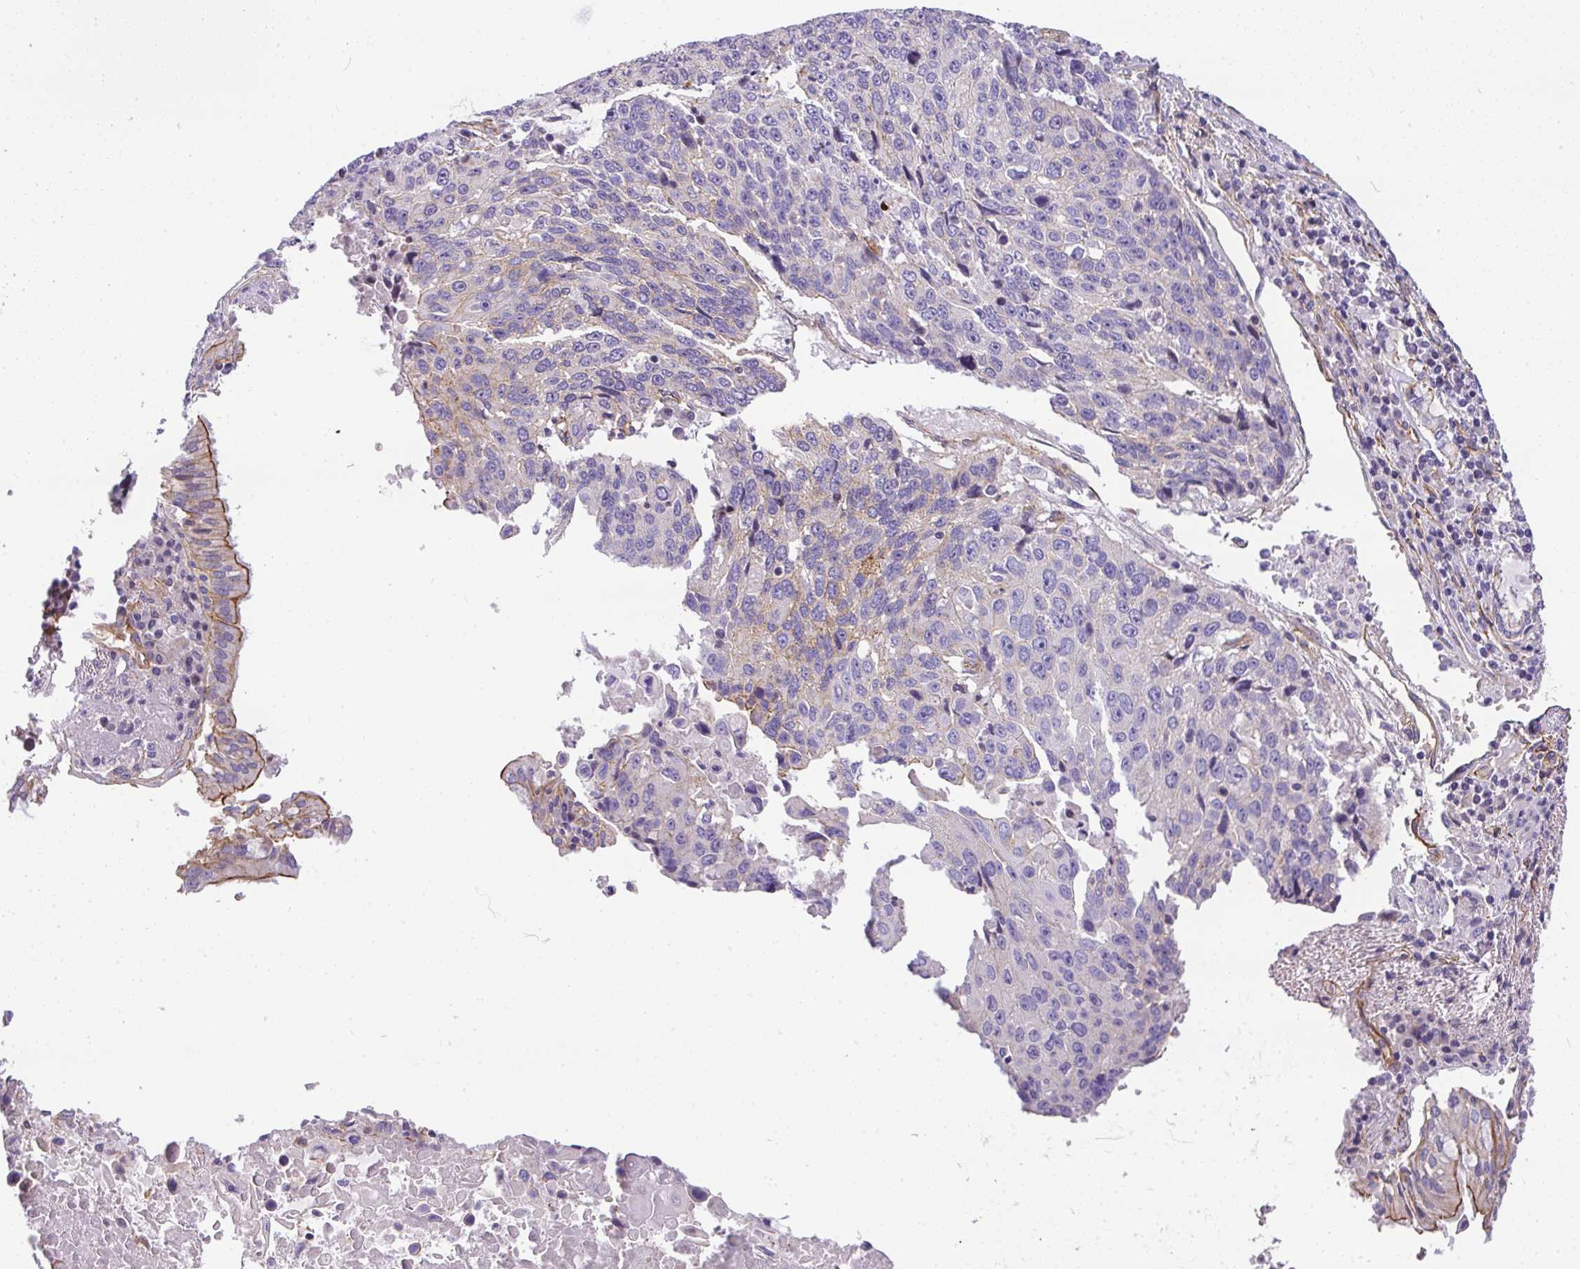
{"staining": {"intensity": "negative", "quantity": "none", "location": "none"}, "tissue": "lung cancer", "cell_type": "Tumor cells", "image_type": "cancer", "snomed": [{"axis": "morphology", "description": "Squamous cell carcinoma, NOS"}, {"axis": "topography", "description": "Lung"}], "caption": "Immunohistochemistry (IHC) histopathology image of squamous cell carcinoma (lung) stained for a protein (brown), which demonstrates no expression in tumor cells. The staining was performed using DAB to visualize the protein expression in brown, while the nuclei were stained in blue with hematoxylin (Magnification: 20x).", "gene": "OR11H4", "patient": {"sex": "male", "age": 66}}